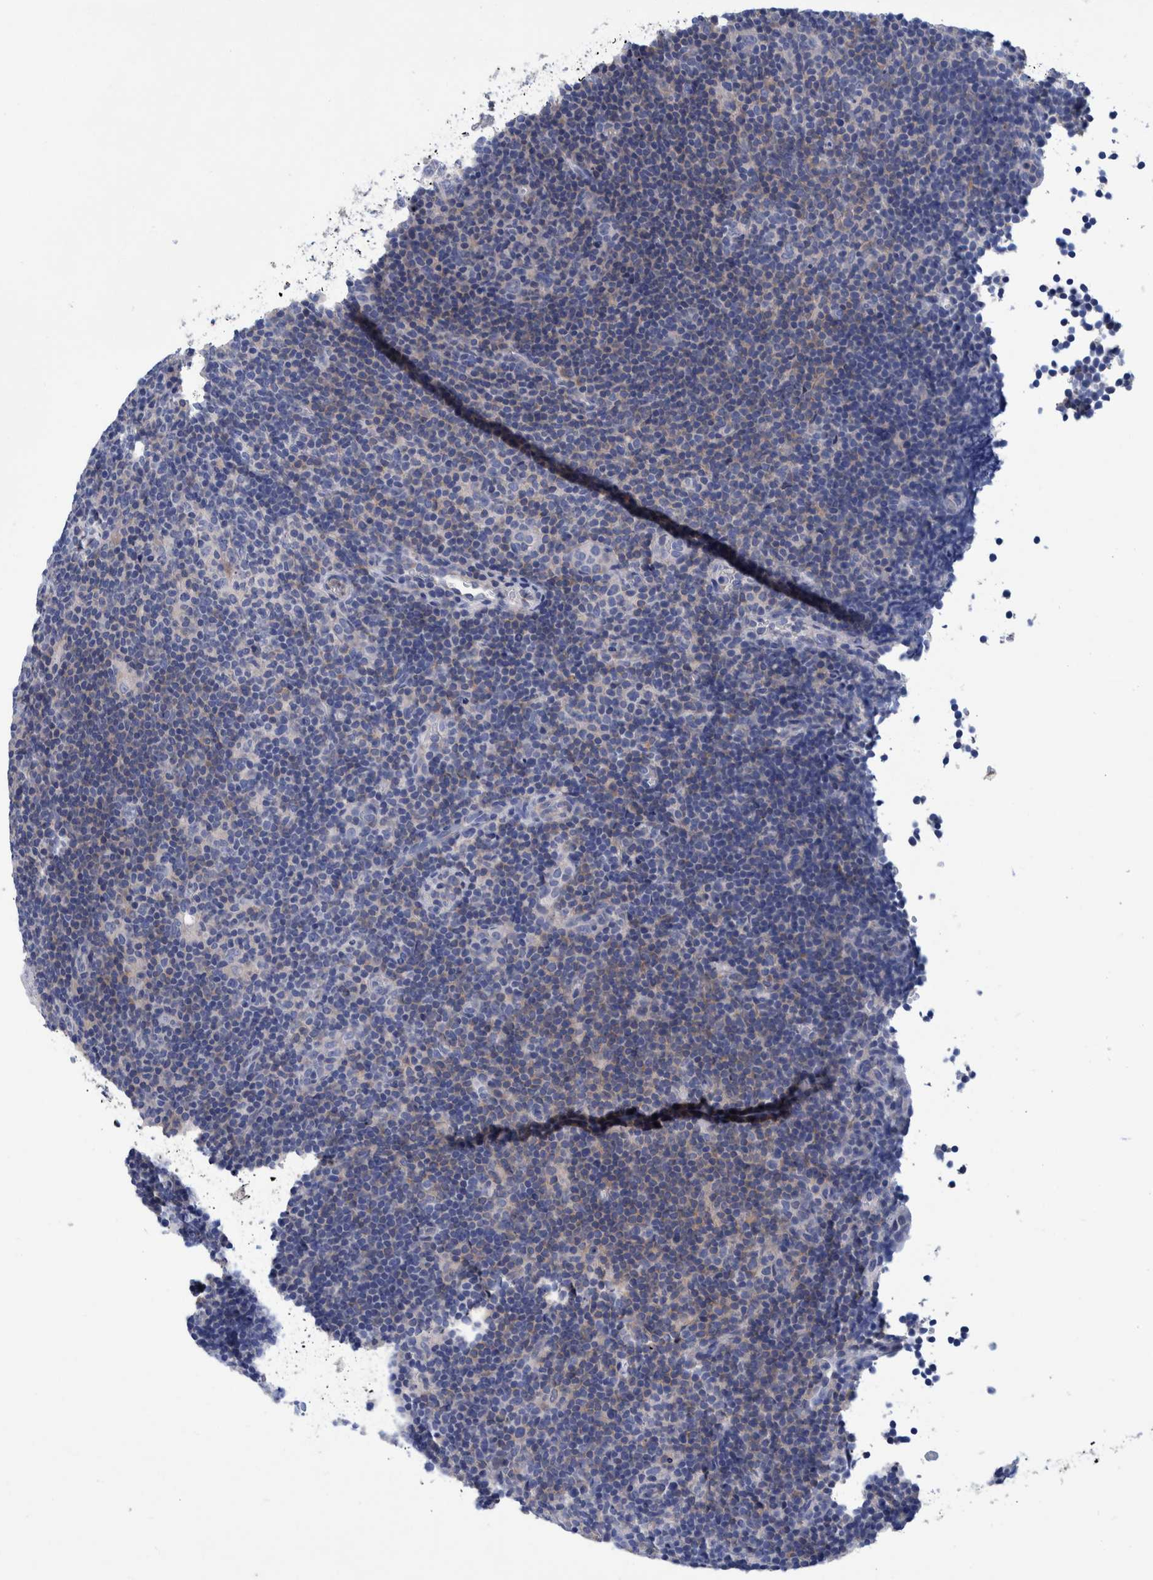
{"staining": {"intensity": "negative", "quantity": "none", "location": "none"}, "tissue": "lymphoma", "cell_type": "Tumor cells", "image_type": "cancer", "snomed": [{"axis": "morphology", "description": "Hodgkin's disease, NOS"}, {"axis": "topography", "description": "Lymph node"}], "caption": "A high-resolution photomicrograph shows IHC staining of Hodgkin's disease, which shows no significant staining in tumor cells. Brightfield microscopy of immunohistochemistry stained with DAB (brown) and hematoxylin (blue), captured at high magnification.", "gene": "MKS1", "patient": {"sex": "female", "age": 57}}